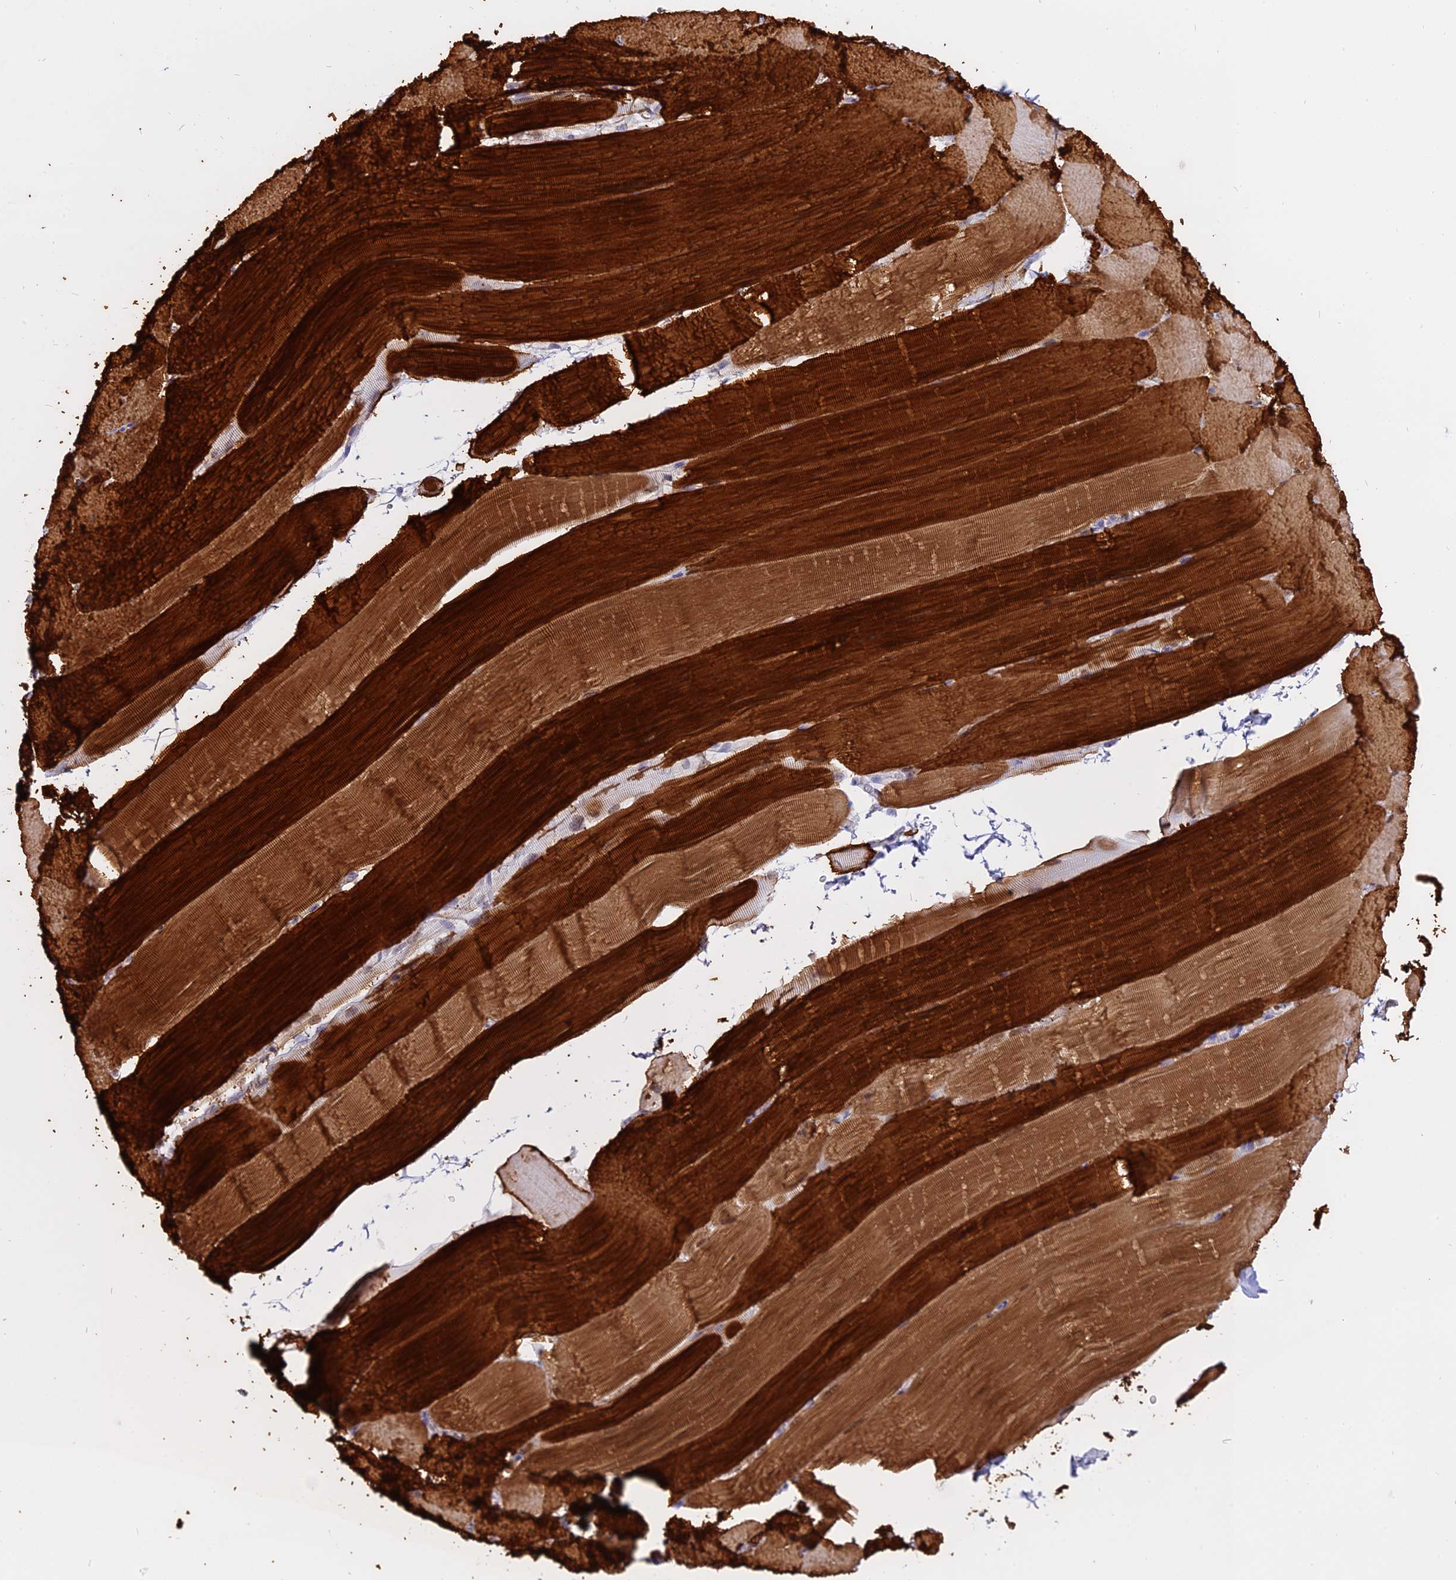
{"staining": {"intensity": "strong", "quantity": ">75%", "location": "cytoplasmic/membranous"}, "tissue": "skeletal muscle", "cell_type": "Myocytes", "image_type": "normal", "snomed": [{"axis": "morphology", "description": "Normal tissue, NOS"}, {"axis": "topography", "description": "Skeletal muscle"}, {"axis": "topography", "description": "Parathyroid gland"}], "caption": "The immunohistochemical stain shows strong cytoplasmic/membranous positivity in myocytes of normal skeletal muscle. The protein is stained brown, and the nuclei are stained in blue (DAB (3,3'-diaminobenzidine) IHC with brightfield microscopy, high magnification).", "gene": "CENPV", "patient": {"sex": "female", "age": 37}}